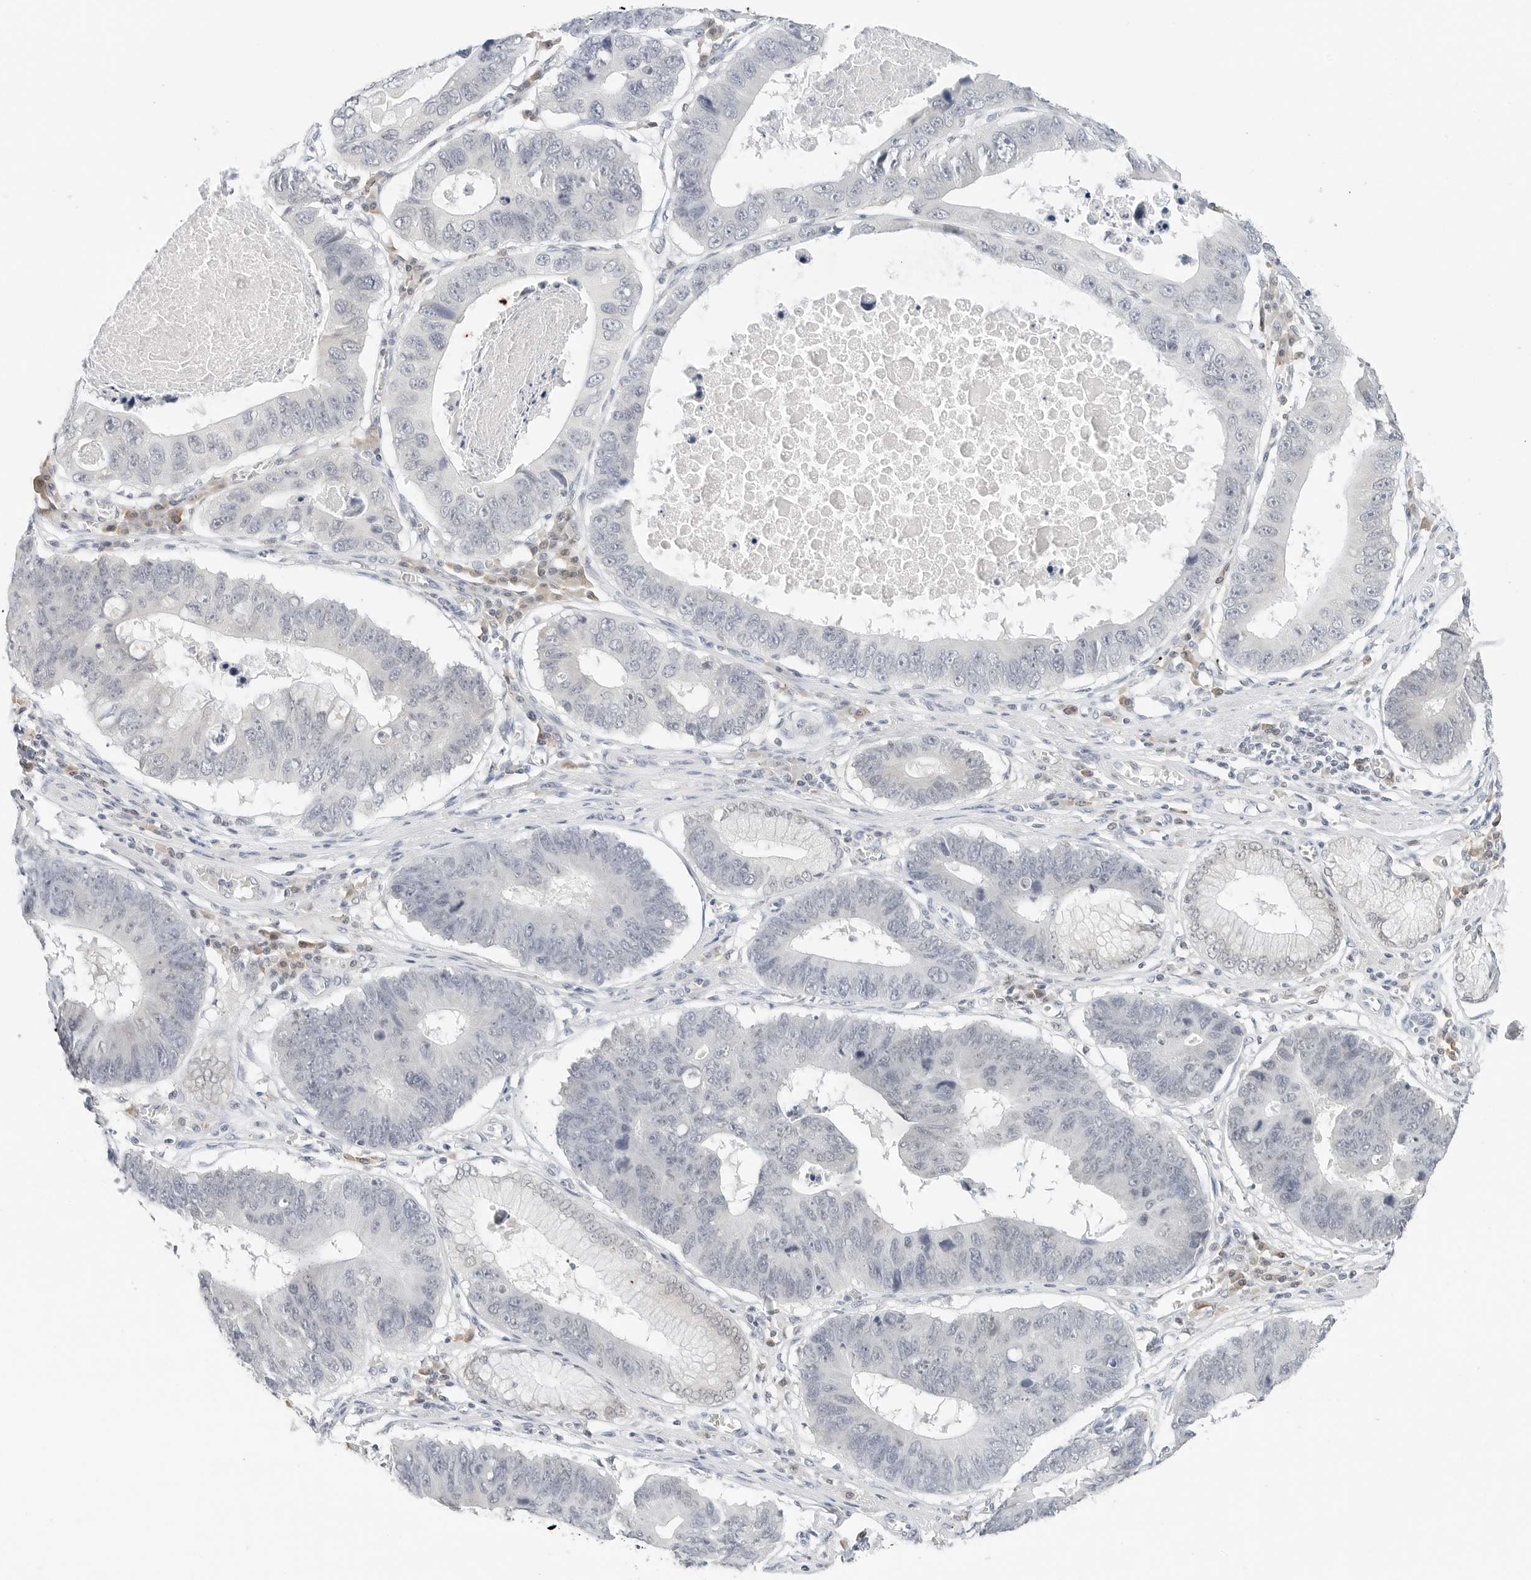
{"staining": {"intensity": "negative", "quantity": "none", "location": "none"}, "tissue": "stomach cancer", "cell_type": "Tumor cells", "image_type": "cancer", "snomed": [{"axis": "morphology", "description": "Adenocarcinoma, NOS"}, {"axis": "topography", "description": "Stomach"}], "caption": "DAB (3,3'-diaminobenzidine) immunohistochemical staining of human stomach cancer displays no significant staining in tumor cells.", "gene": "NEO1", "patient": {"sex": "male", "age": 59}}